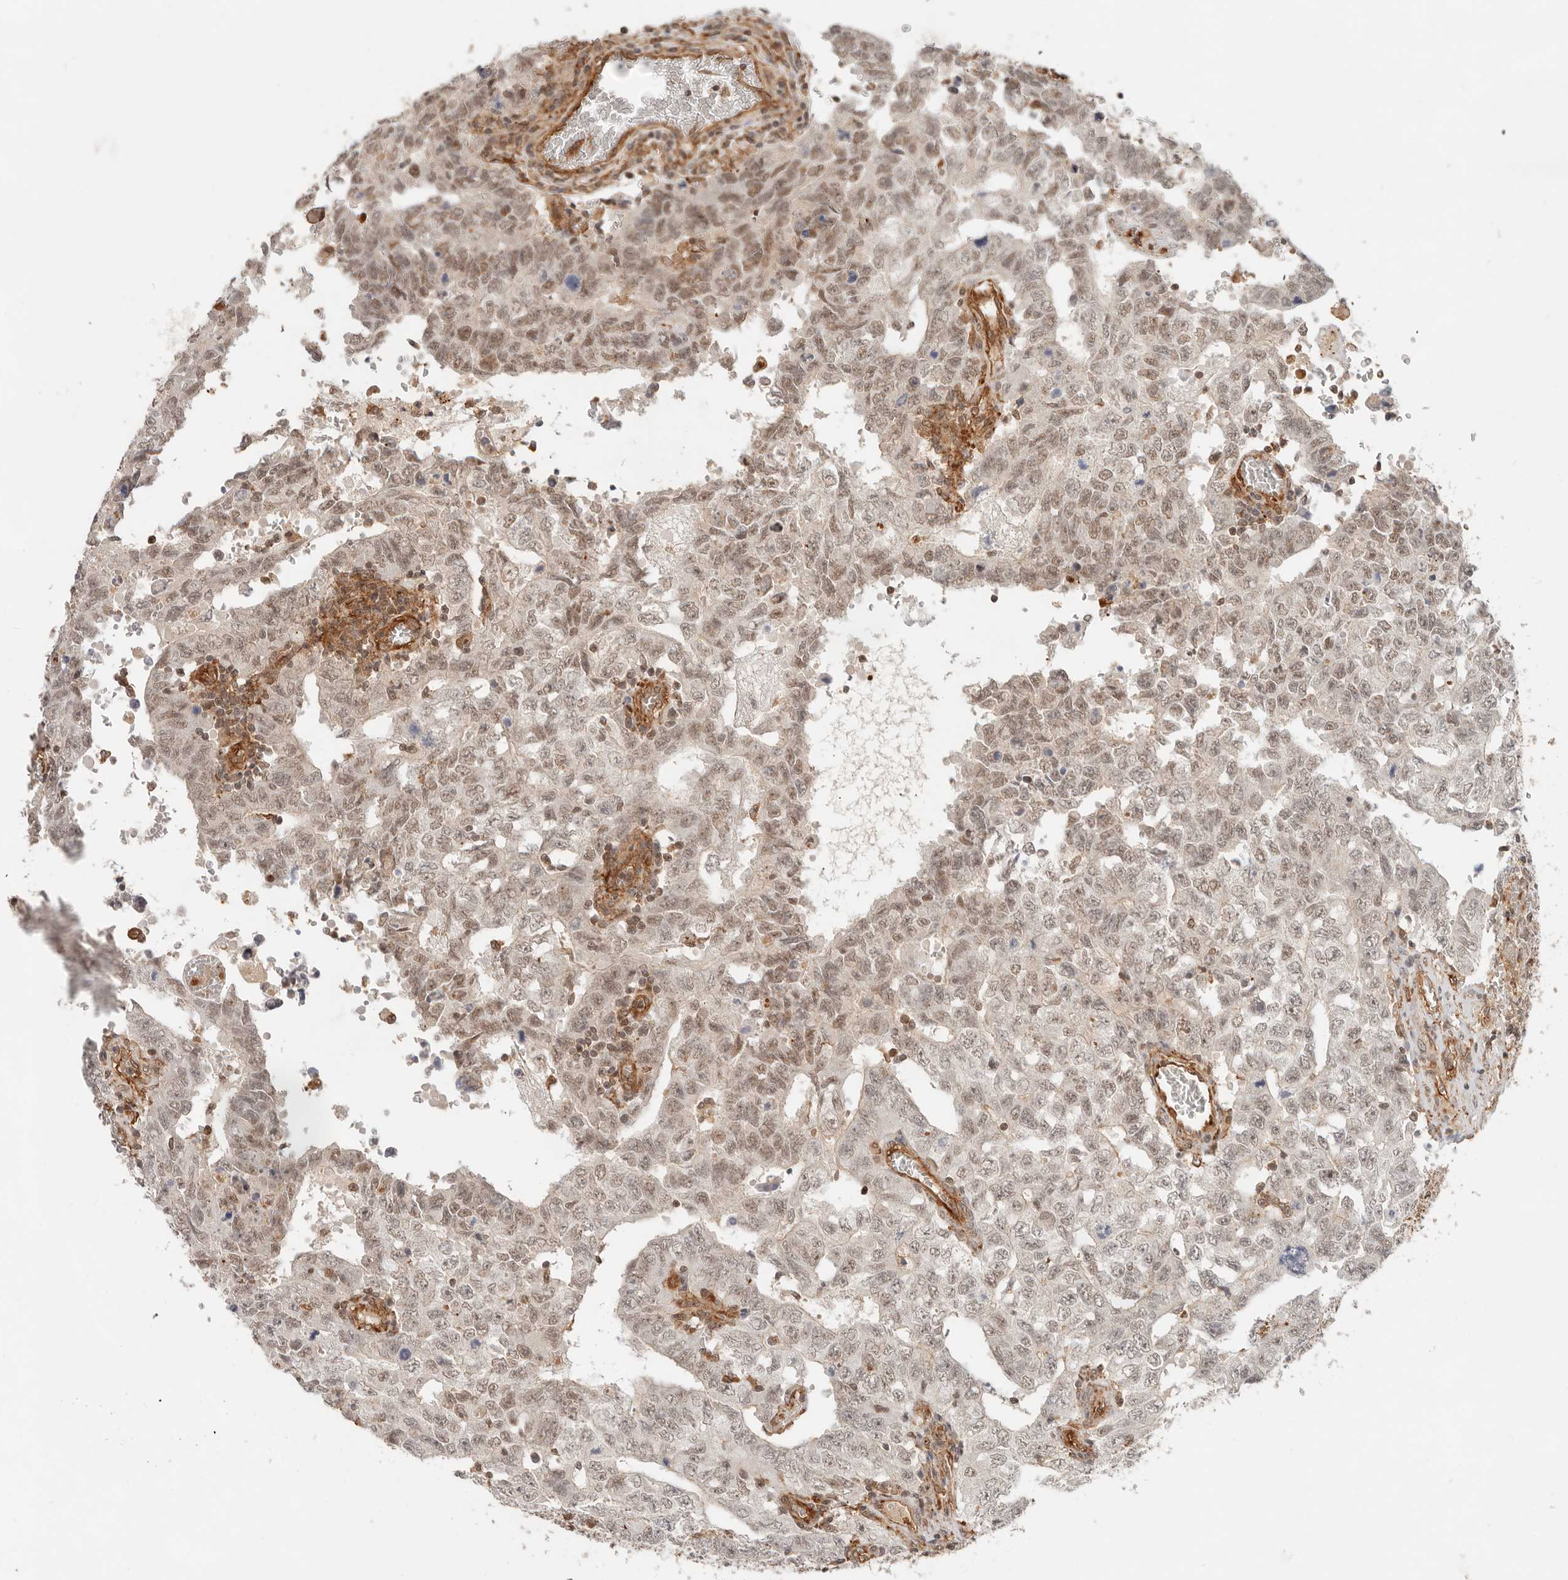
{"staining": {"intensity": "moderate", "quantity": ">75%", "location": "nuclear"}, "tissue": "testis cancer", "cell_type": "Tumor cells", "image_type": "cancer", "snomed": [{"axis": "morphology", "description": "Carcinoma, Embryonal, NOS"}, {"axis": "topography", "description": "Testis"}], "caption": "The photomicrograph exhibits immunohistochemical staining of testis embryonal carcinoma. There is moderate nuclear expression is seen in approximately >75% of tumor cells.", "gene": "HEXD", "patient": {"sex": "male", "age": 26}}